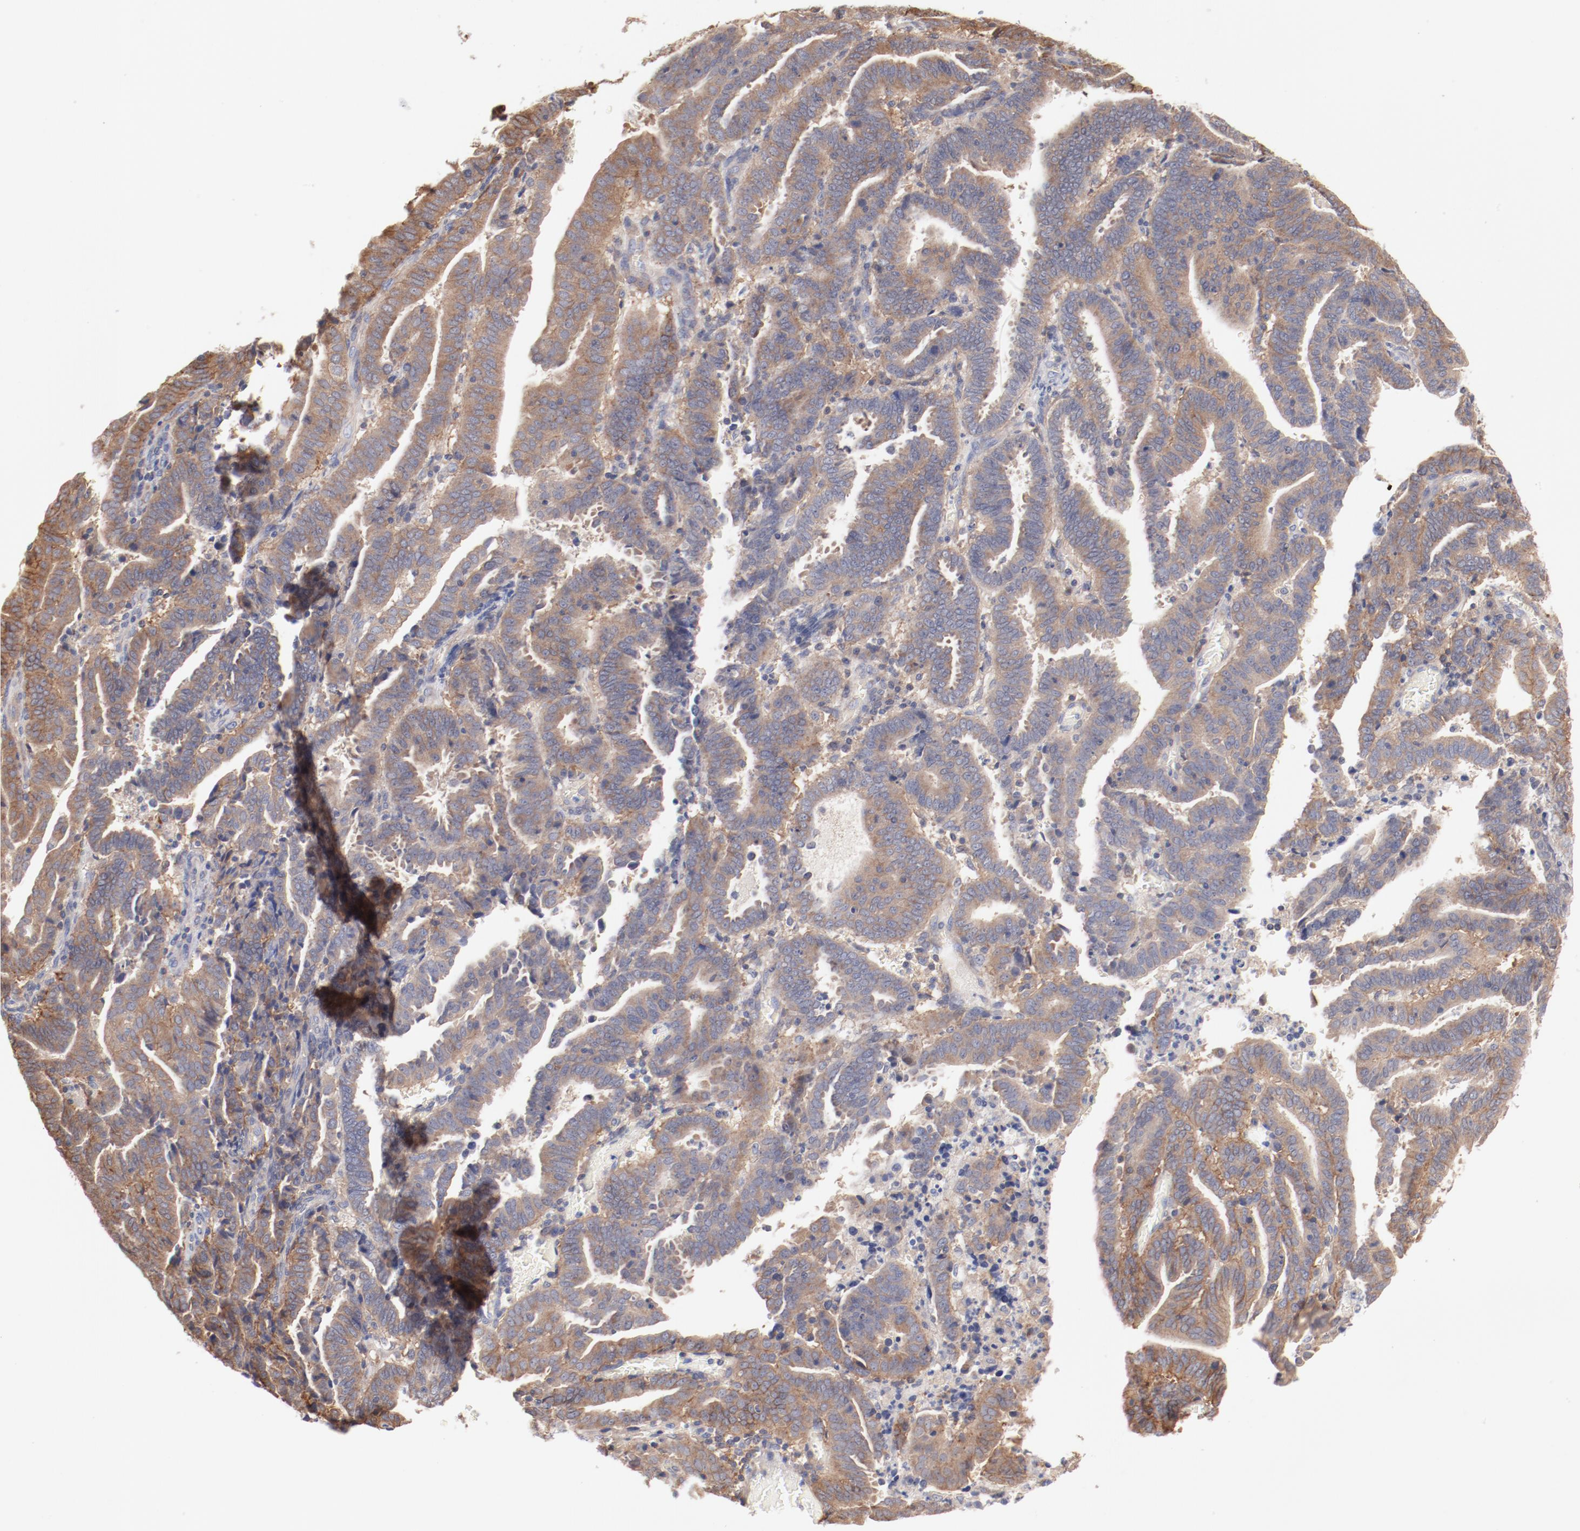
{"staining": {"intensity": "moderate", "quantity": ">75%", "location": "cytoplasmic/membranous"}, "tissue": "endometrial cancer", "cell_type": "Tumor cells", "image_type": "cancer", "snomed": [{"axis": "morphology", "description": "Adenocarcinoma, NOS"}, {"axis": "topography", "description": "Uterus"}], "caption": "There is medium levels of moderate cytoplasmic/membranous positivity in tumor cells of endometrial cancer (adenocarcinoma), as demonstrated by immunohistochemical staining (brown color).", "gene": "SETD3", "patient": {"sex": "female", "age": 83}}